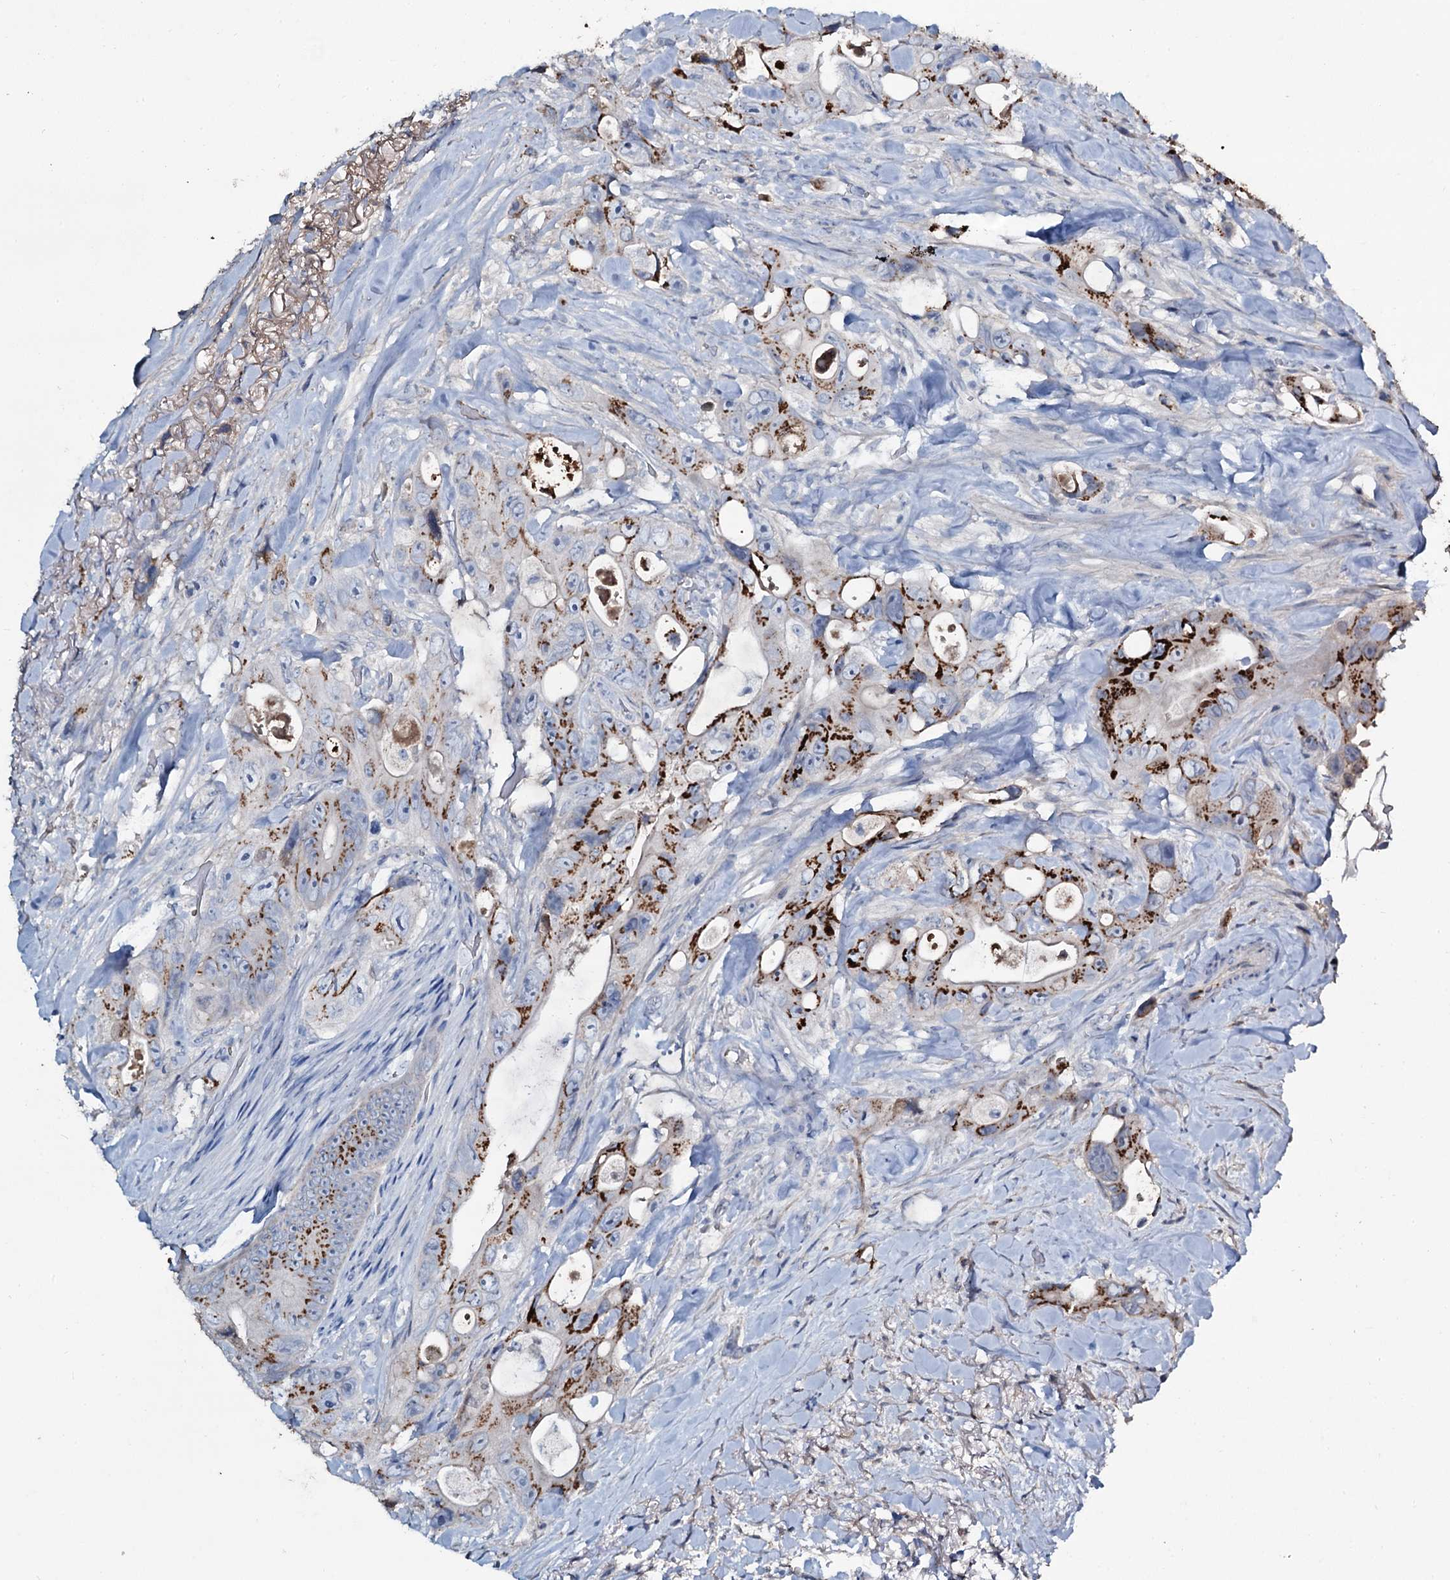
{"staining": {"intensity": "strong", "quantity": "25%-75%", "location": "cytoplasmic/membranous"}, "tissue": "colorectal cancer", "cell_type": "Tumor cells", "image_type": "cancer", "snomed": [{"axis": "morphology", "description": "Adenocarcinoma, NOS"}, {"axis": "topography", "description": "Colon"}], "caption": "A high-resolution histopathology image shows immunohistochemistry (IHC) staining of colorectal cancer, which reveals strong cytoplasmic/membranous expression in approximately 25%-75% of tumor cells.", "gene": "EDN1", "patient": {"sex": "female", "age": 46}}